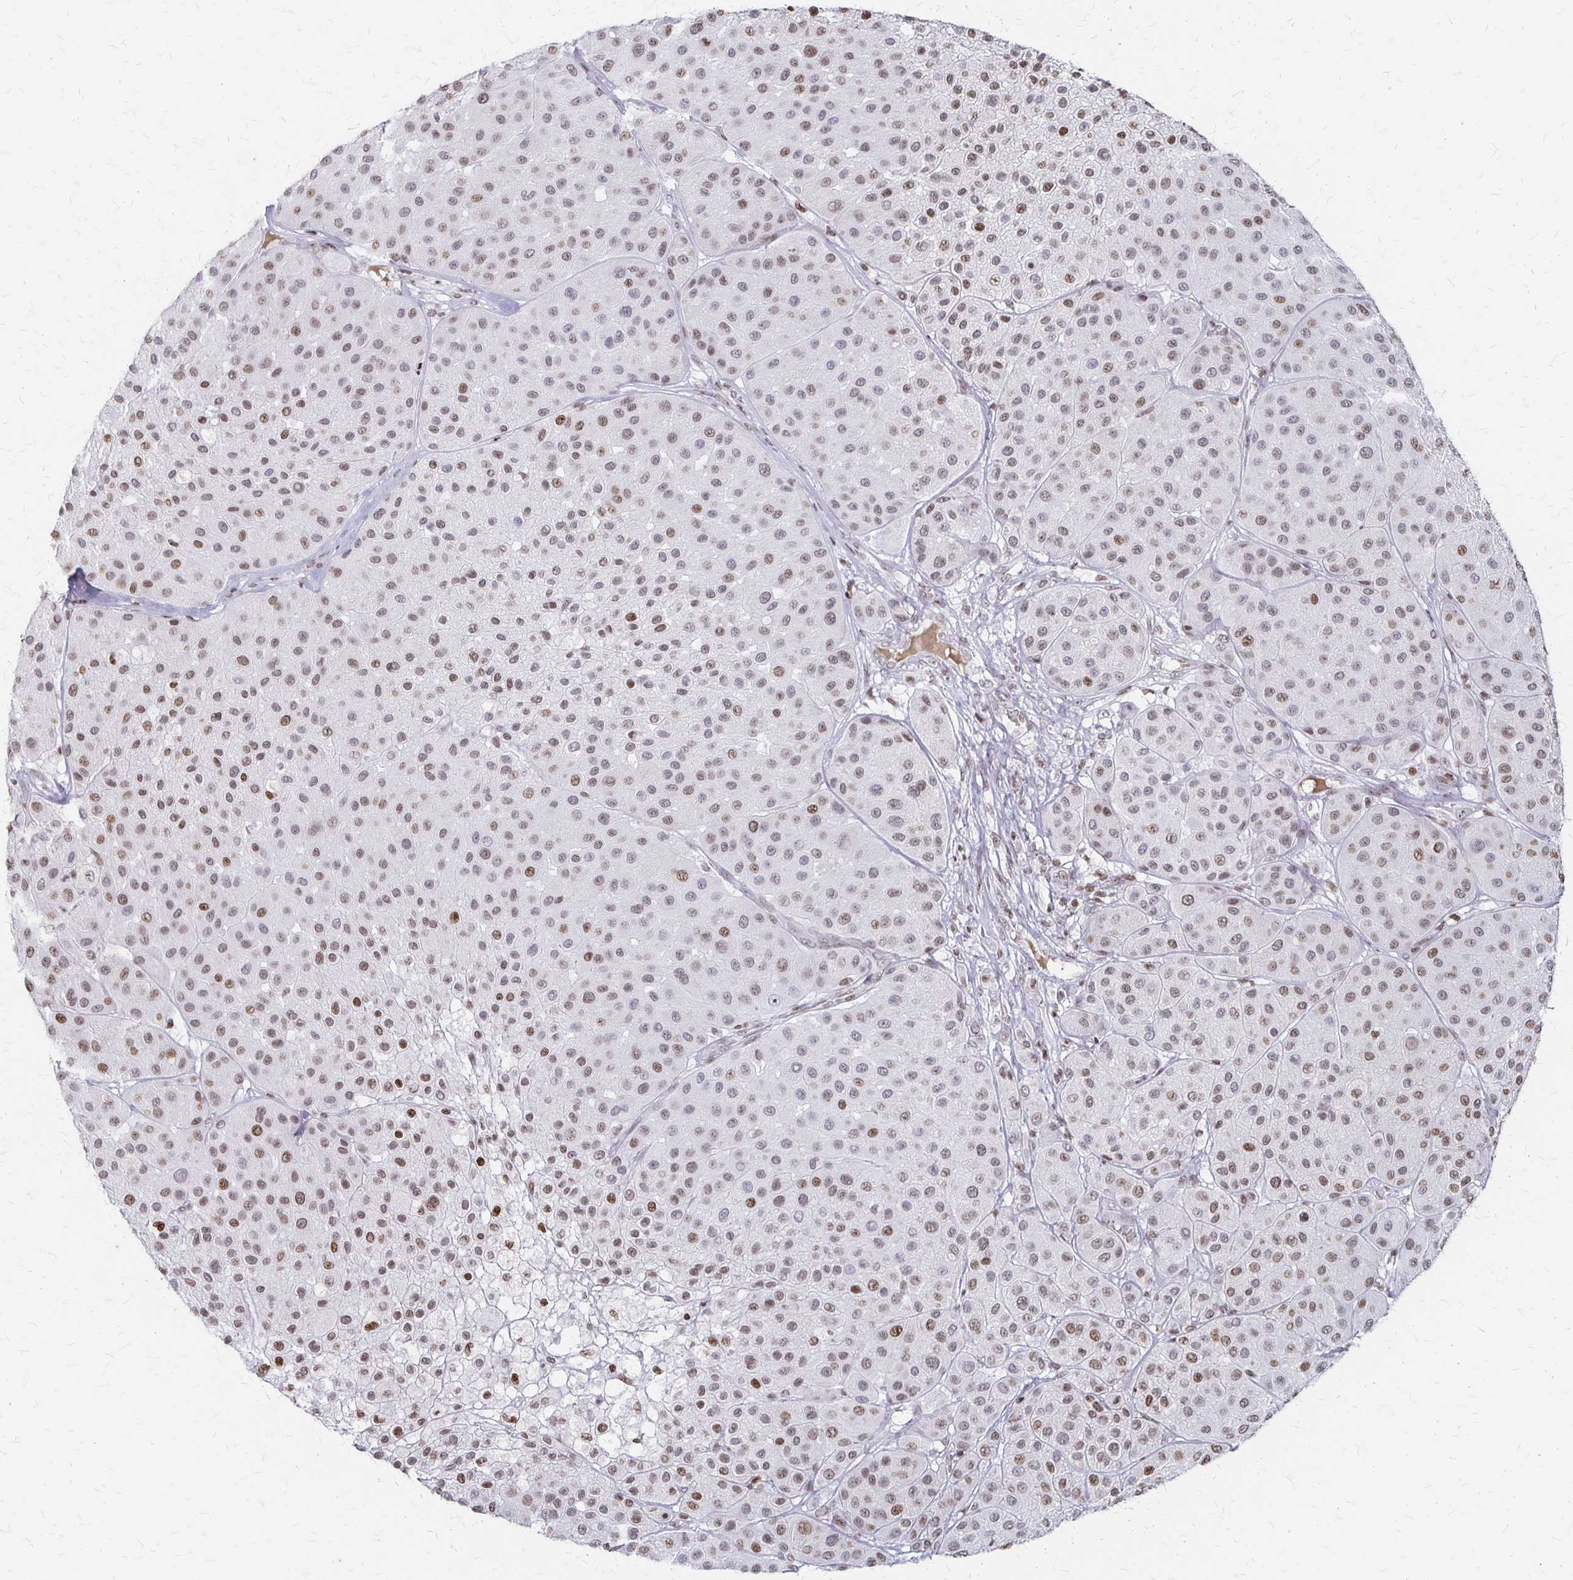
{"staining": {"intensity": "moderate", "quantity": "25%-75%", "location": "nuclear"}, "tissue": "melanoma", "cell_type": "Tumor cells", "image_type": "cancer", "snomed": [{"axis": "morphology", "description": "Malignant melanoma, Metastatic site"}, {"axis": "topography", "description": "Smooth muscle"}], "caption": "Protein staining of melanoma tissue exhibits moderate nuclear staining in approximately 25%-75% of tumor cells. Nuclei are stained in blue.", "gene": "ZNF280C", "patient": {"sex": "male", "age": 41}}